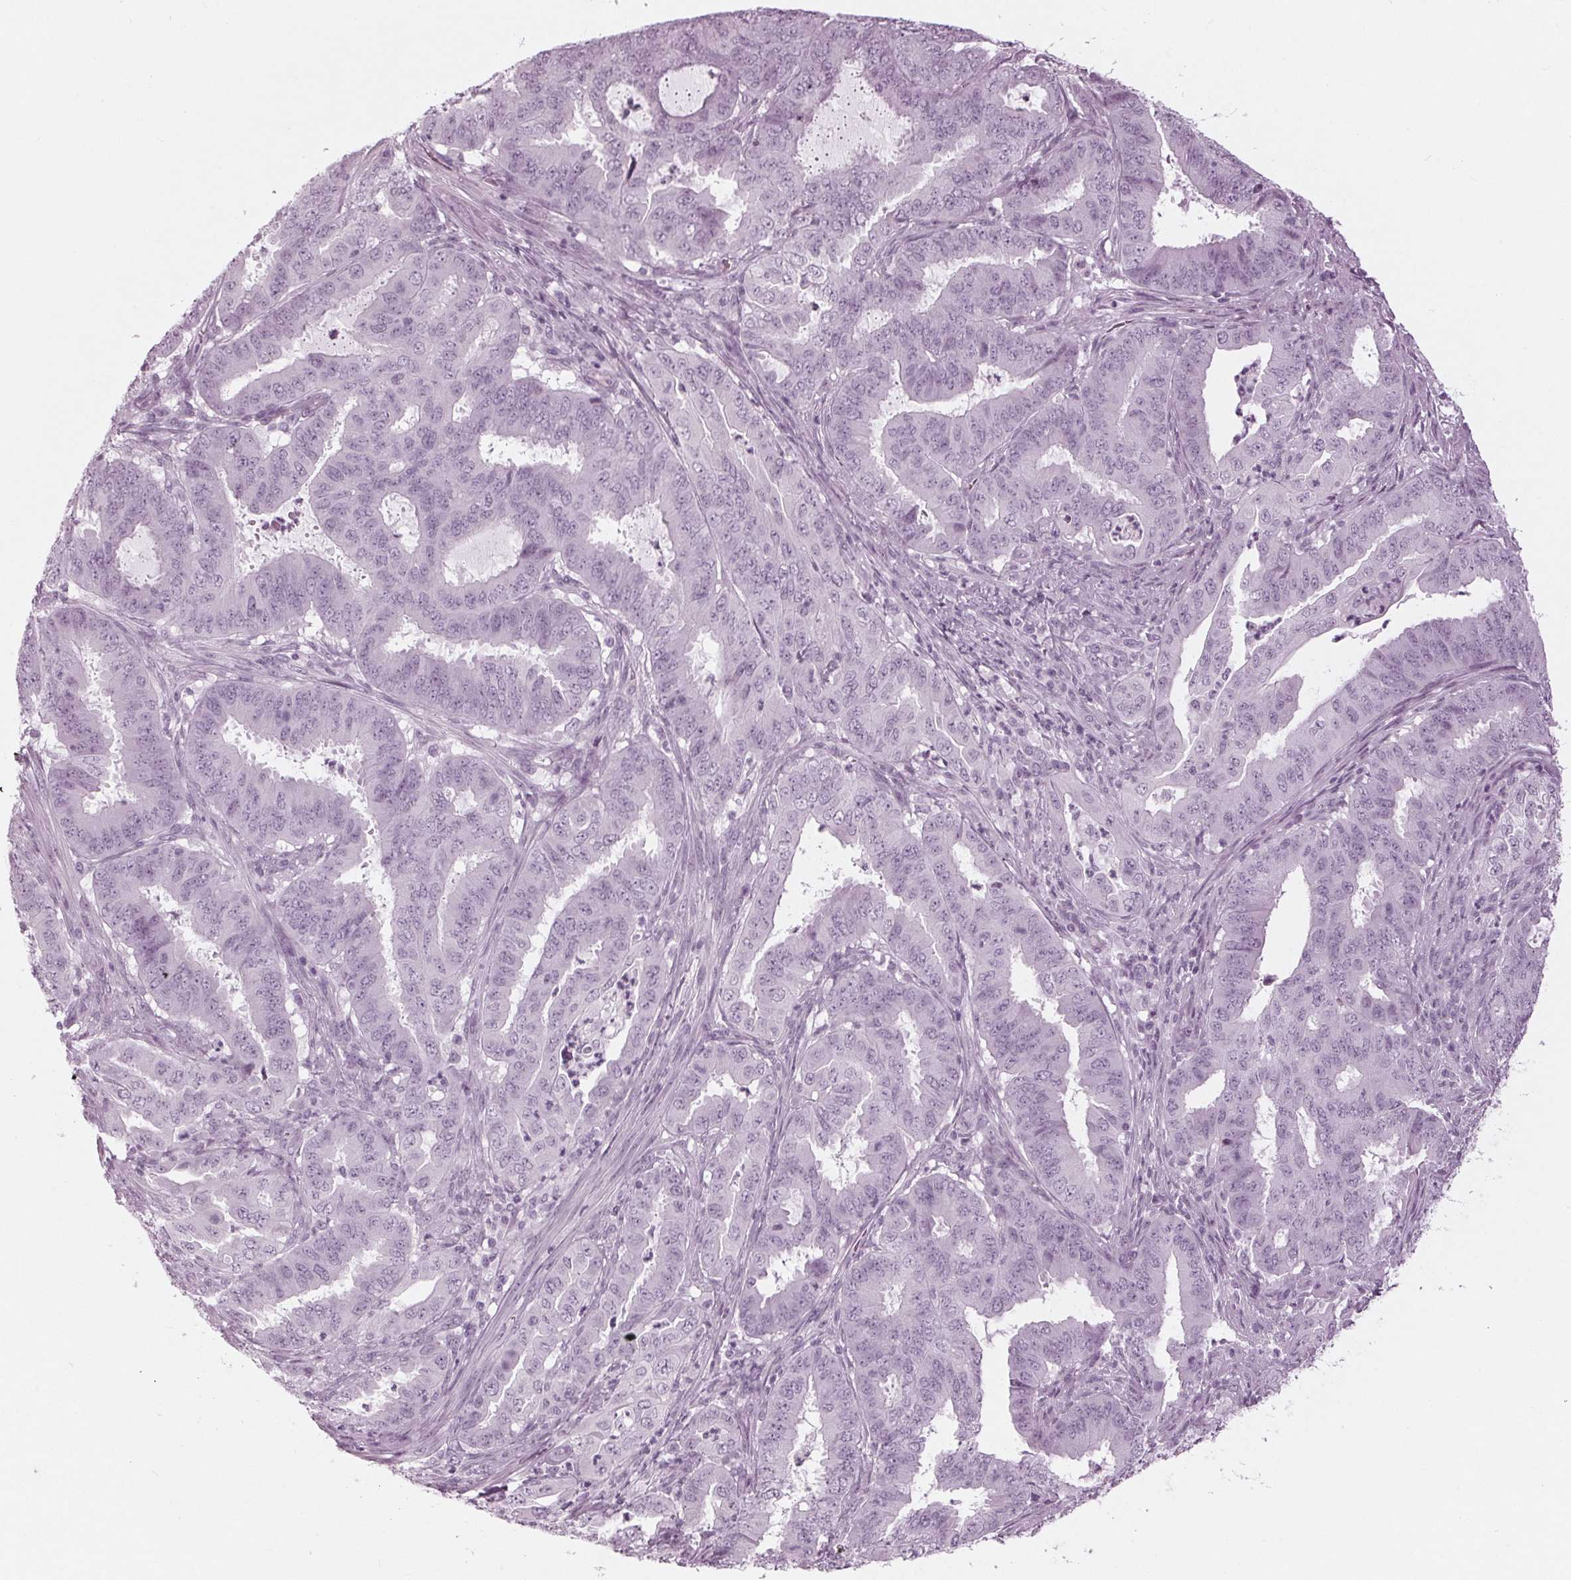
{"staining": {"intensity": "negative", "quantity": "none", "location": "none"}, "tissue": "endometrial cancer", "cell_type": "Tumor cells", "image_type": "cancer", "snomed": [{"axis": "morphology", "description": "Adenocarcinoma, NOS"}, {"axis": "topography", "description": "Endometrium"}], "caption": "Tumor cells are negative for brown protein staining in endometrial cancer (adenocarcinoma).", "gene": "KRT28", "patient": {"sex": "female", "age": 51}}